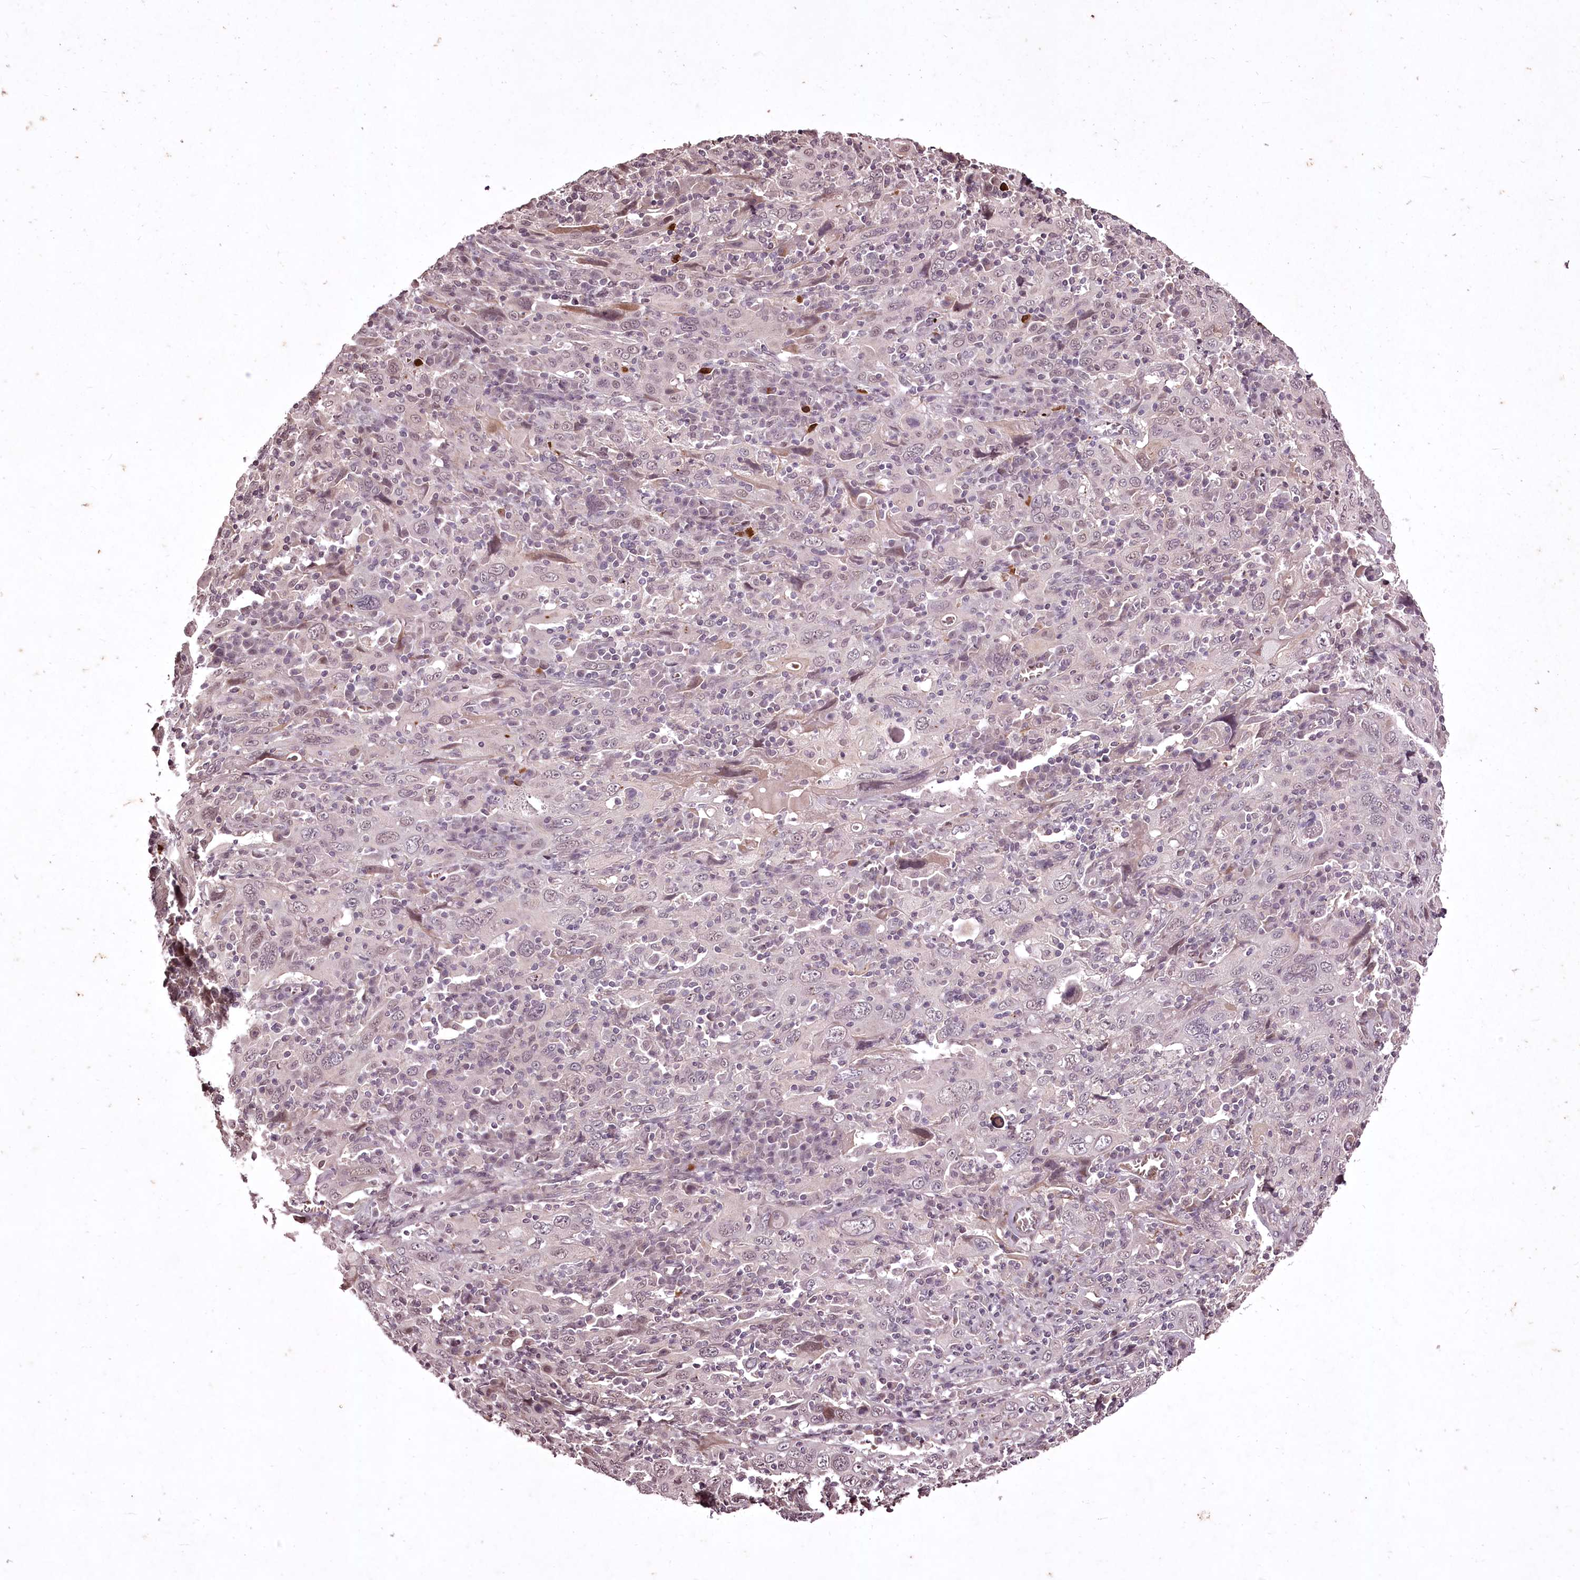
{"staining": {"intensity": "negative", "quantity": "none", "location": "none"}, "tissue": "cervical cancer", "cell_type": "Tumor cells", "image_type": "cancer", "snomed": [{"axis": "morphology", "description": "Squamous cell carcinoma, NOS"}, {"axis": "topography", "description": "Cervix"}], "caption": "This is an IHC micrograph of human cervical cancer (squamous cell carcinoma). There is no expression in tumor cells.", "gene": "ADRA1D", "patient": {"sex": "female", "age": 46}}